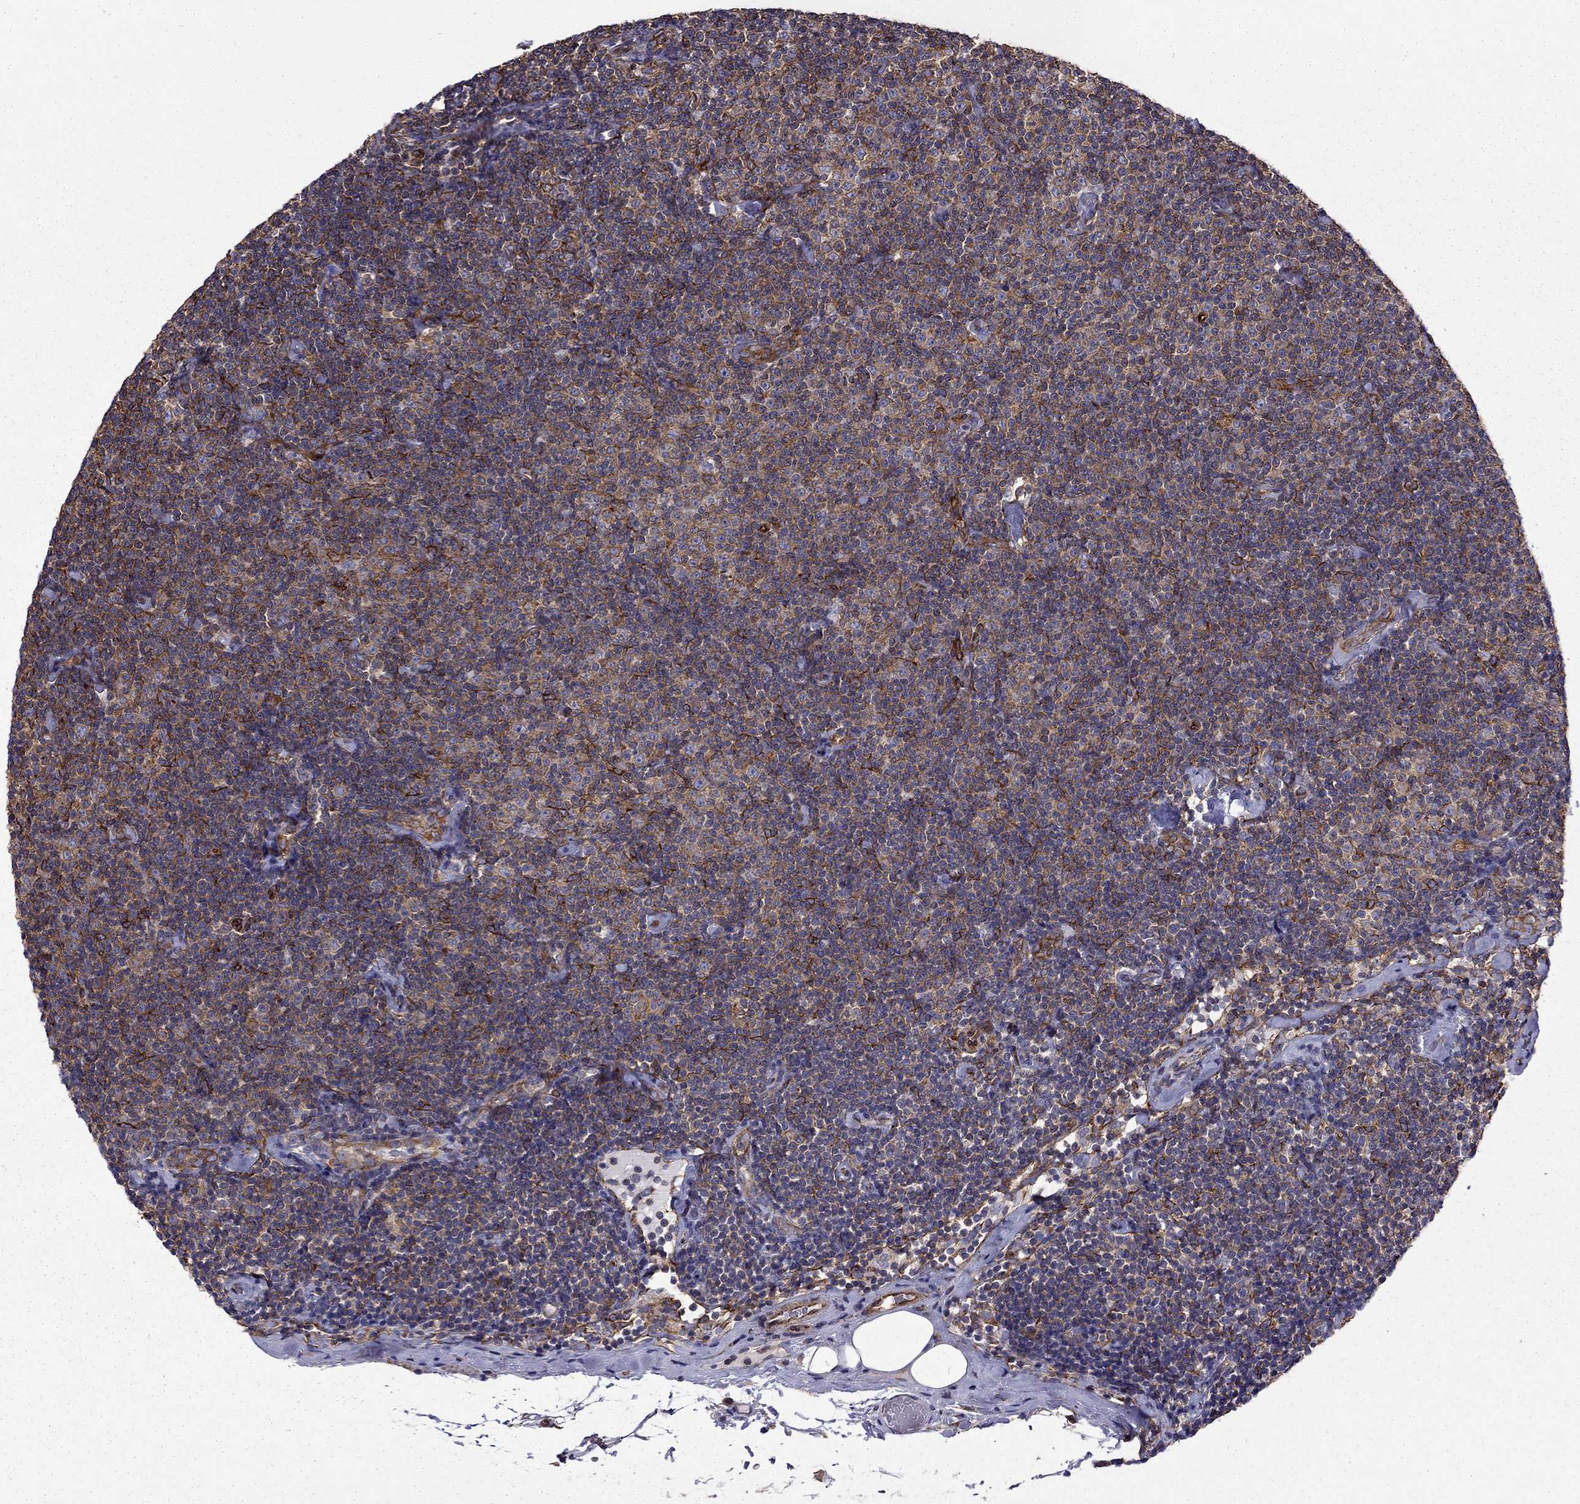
{"staining": {"intensity": "moderate", "quantity": ">75%", "location": "cytoplasmic/membranous"}, "tissue": "lymphoma", "cell_type": "Tumor cells", "image_type": "cancer", "snomed": [{"axis": "morphology", "description": "Malignant lymphoma, non-Hodgkin's type, Low grade"}, {"axis": "topography", "description": "Lymph node"}], "caption": "Immunohistochemical staining of low-grade malignant lymphoma, non-Hodgkin's type reveals moderate cytoplasmic/membranous protein staining in about >75% of tumor cells.", "gene": "MAP4", "patient": {"sex": "male", "age": 81}}